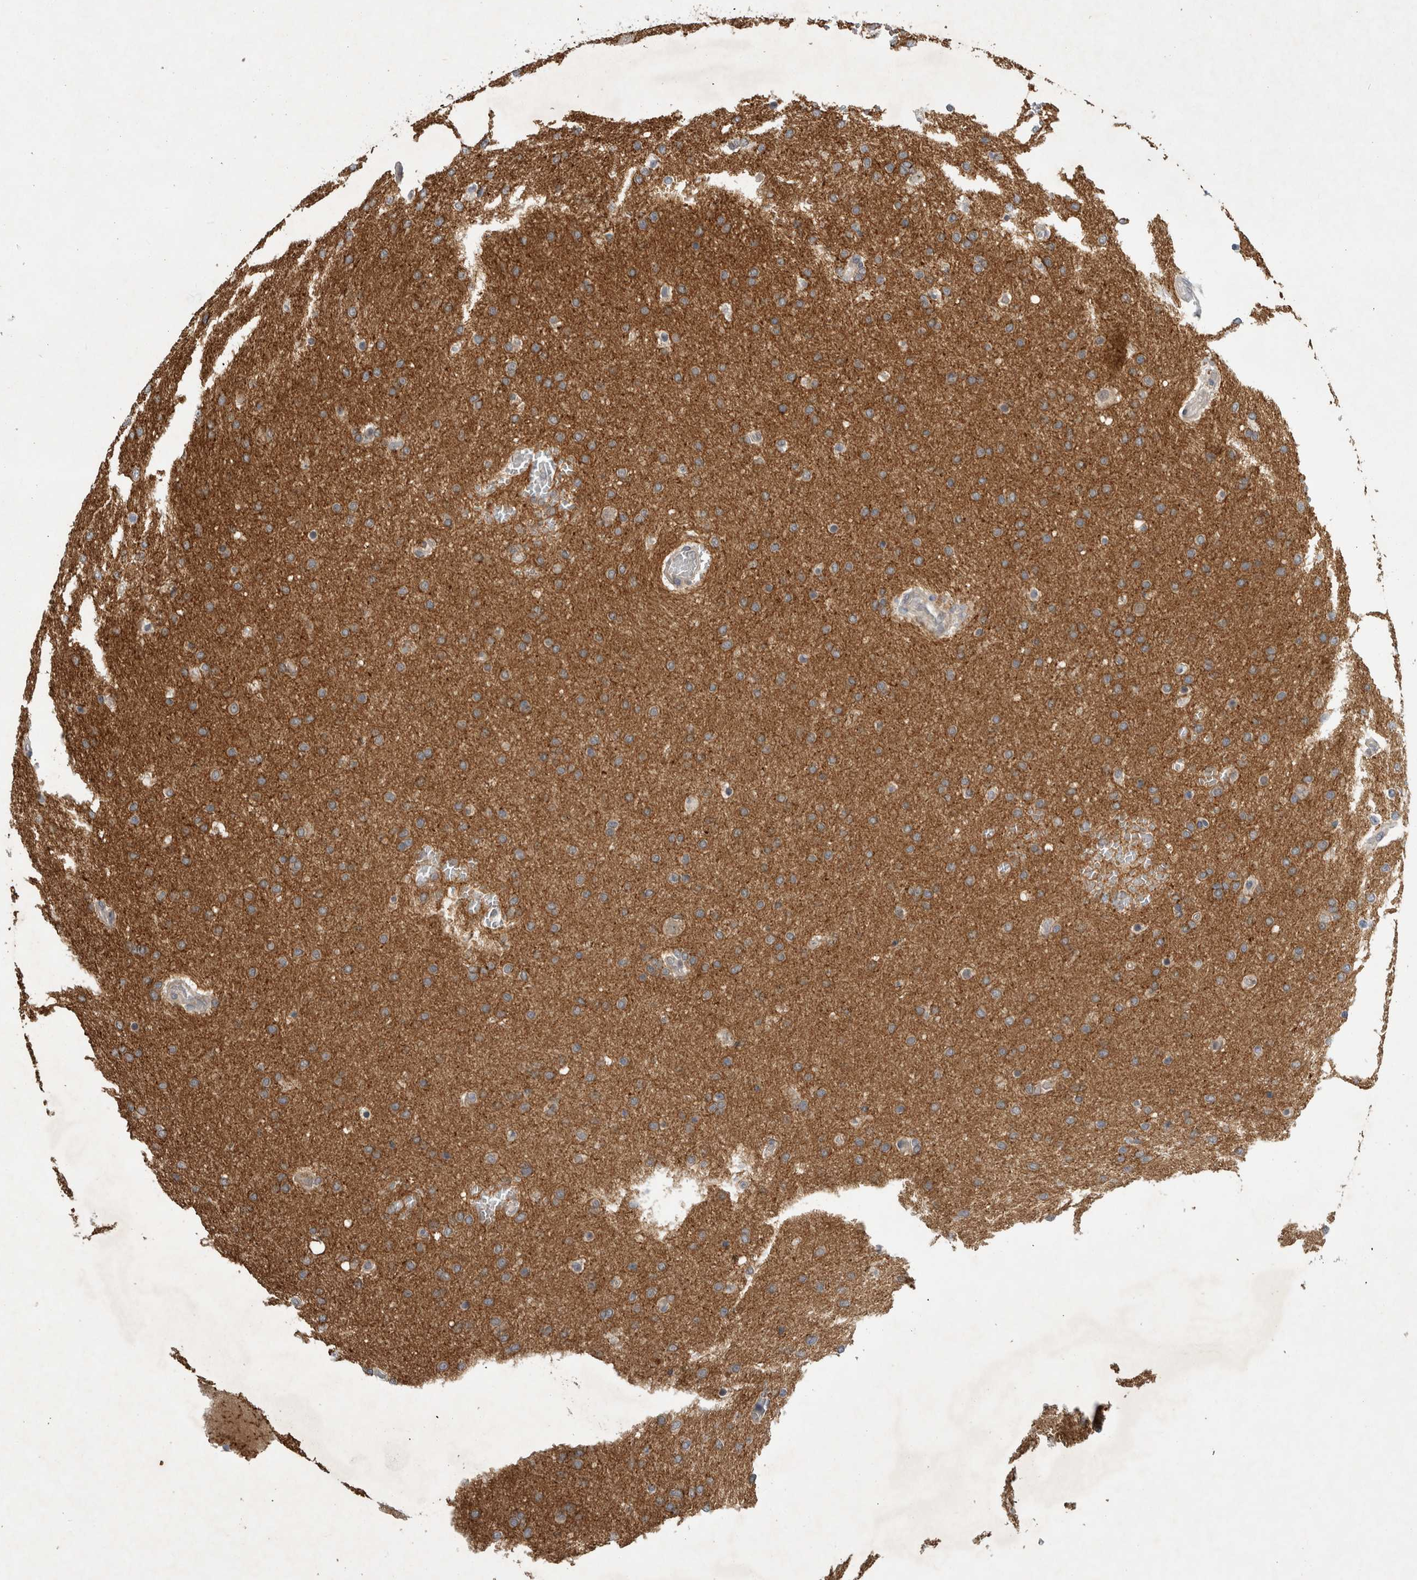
{"staining": {"intensity": "moderate", "quantity": "<25%", "location": "cytoplasmic/membranous"}, "tissue": "glioma", "cell_type": "Tumor cells", "image_type": "cancer", "snomed": [{"axis": "morphology", "description": "Glioma, malignant, Low grade"}, {"axis": "topography", "description": "Brain"}], "caption": "A brown stain highlights moderate cytoplasmic/membranous expression of a protein in human low-grade glioma (malignant) tumor cells. (DAB = brown stain, brightfield microscopy at high magnification).", "gene": "AASDHPPT", "patient": {"sex": "female", "age": 37}}